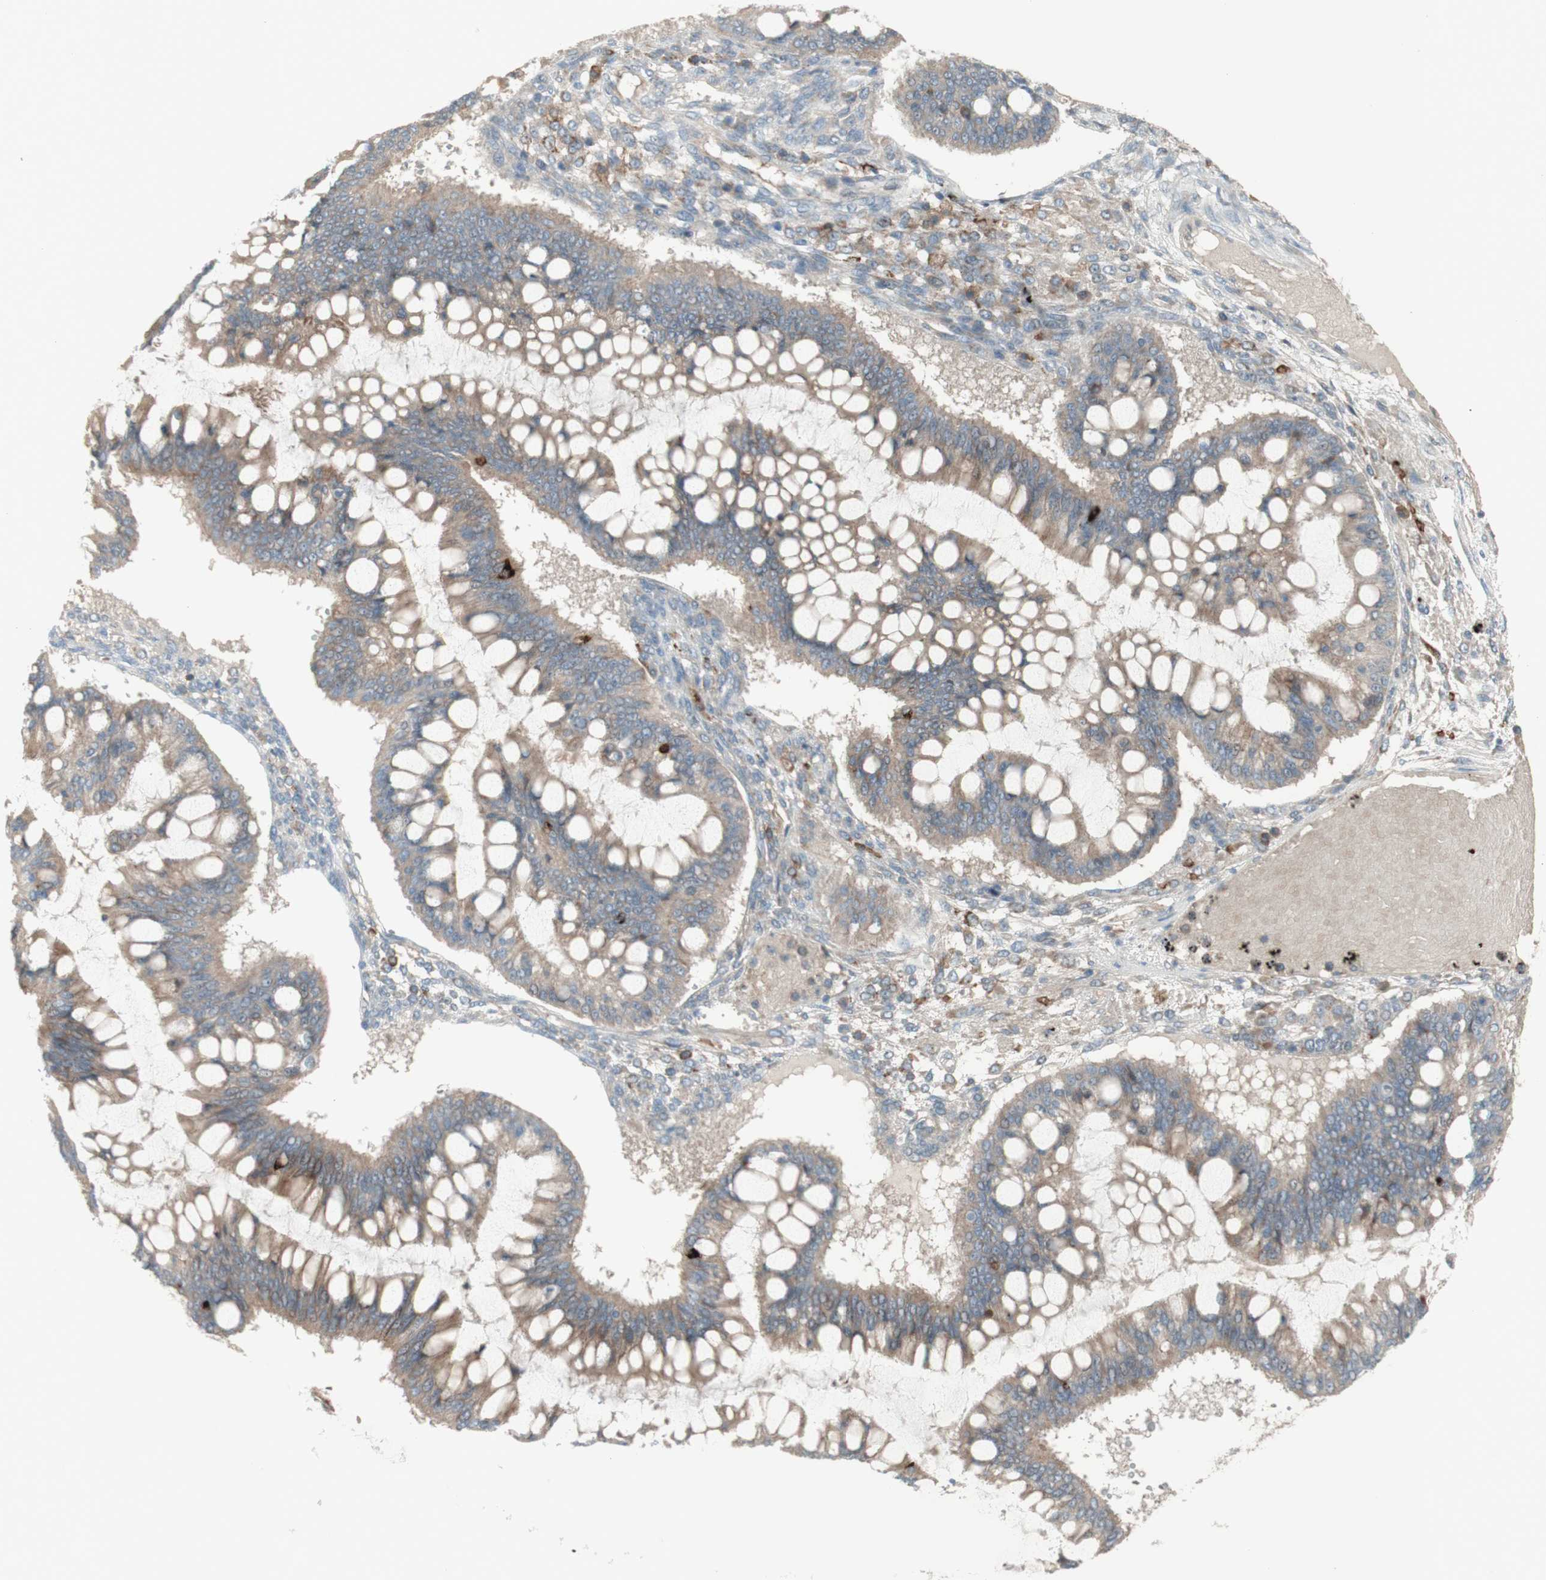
{"staining": {"intensity": "moderate", "quantity": ">75%", "location": "cytoplasmic/membranous"}, "tissue": "ovarian cancer", "cell_type": "Tumor cells", "image_type": "cancer", "snomed": [{"axis": "morphology", "description": "Cystadenocarcinoma, mucinous, NOS"}, {"axis": "topography", "description": "Ovary"}], "caption": "Tumor cells exhibit medium levels of moderate cytoplasmic/membranous staining in approximately >75% of cells in mucinous cystadenocarcinoma (ovarian).", "gene": "PTGER4", "patient": {"sex": "female", "age": 73}}